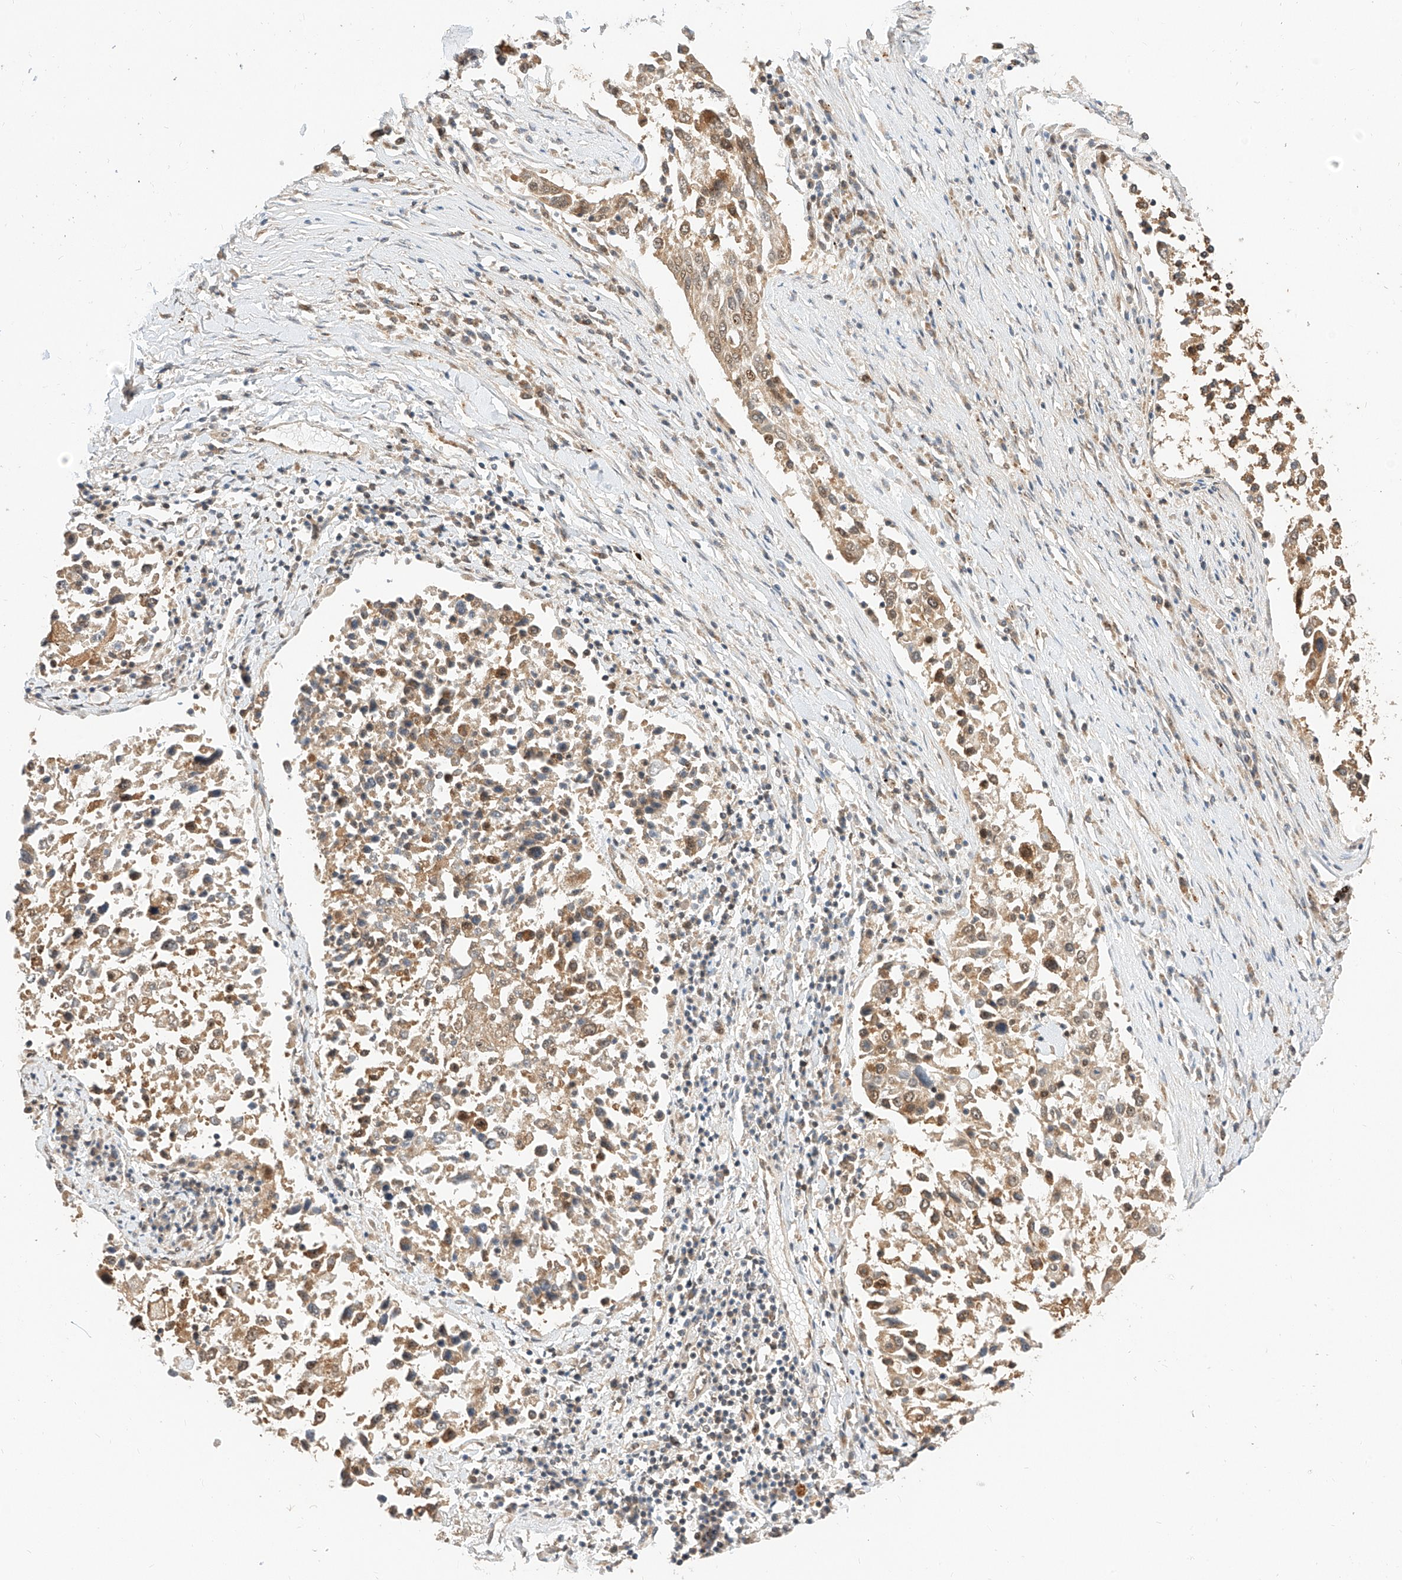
{"staining": {"intensity": "weak", "quantity": "25%-75%", "location": "cytoplasmic/membranous"}, "tissue": "lung cancer", "cell_type": "Tumor cells", "image_type": "cancer", "snomed": [{"axis": "morphology", "description": "Squamous cell carcinoma, NOS"}, {"axis": "topography", "description": "Lung"}], "caption": "Immunohistochemical staining of human squamous cell carcinoma (lung) reveals weak cytoplasmic/membranous protein staining in about 25%-75% of tumor cells.", "gene": "EIF4H", "patient": {"sex": "male", "age": 65}}